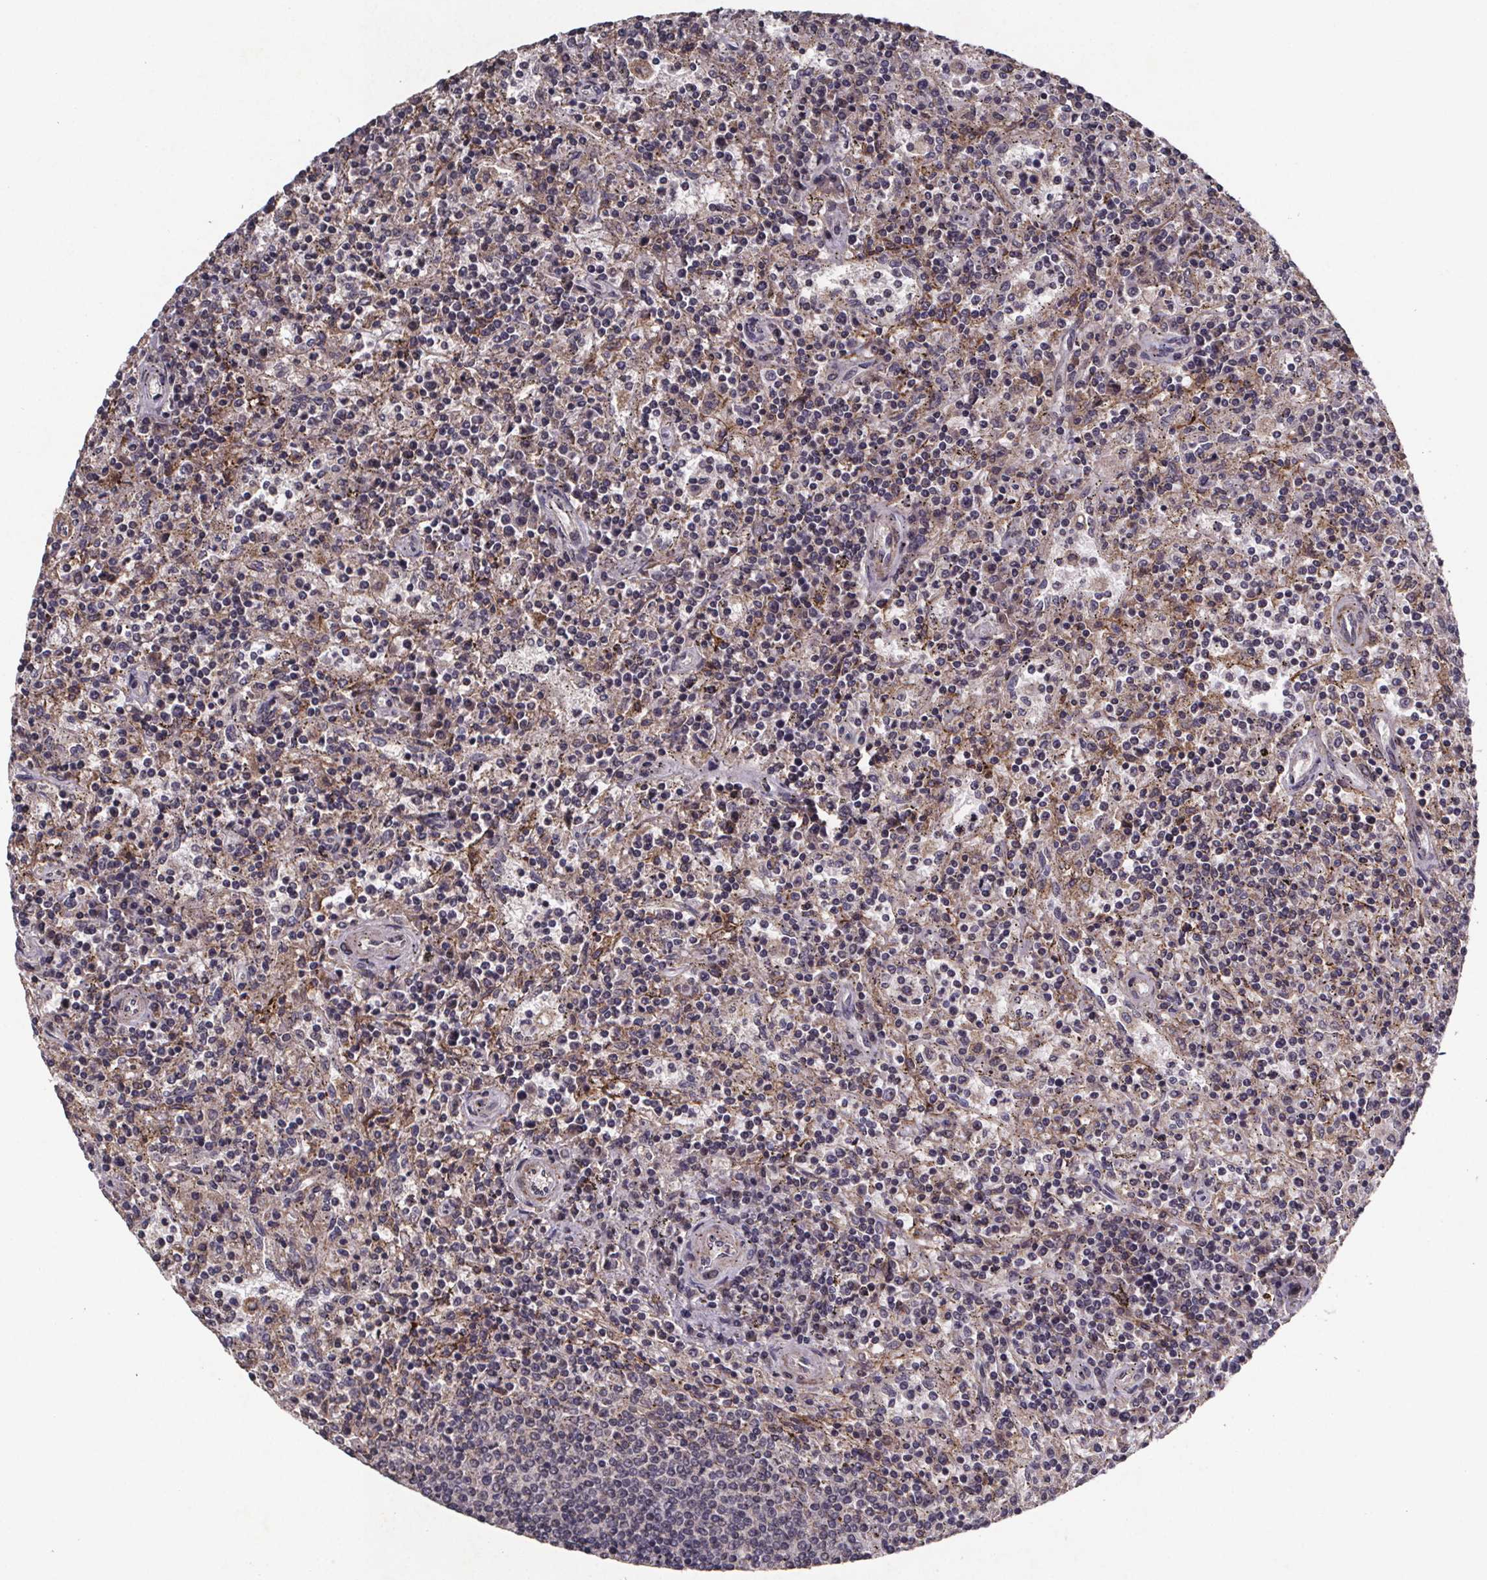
{"staining": {"intensity": "negative", "quantity": "none", "location": "none"}, "tissue": "lymphoma", "cell_type": "Tumor cells", "image_type": "cancer", "snomed": [{"axis": "morphology", "description": "Malignant lymphoma, non-Hodgkin's type, Low grade"}, {"axis": "topography", "description": "Spleen"}], "caption": "The photomicrograph demonstrates no staining of tumor cells in malignant lymphoma, non-Hodgkin's type (low-grade).", "gene": "PALLD", "patient": {"sex": "male", "age": 62}}